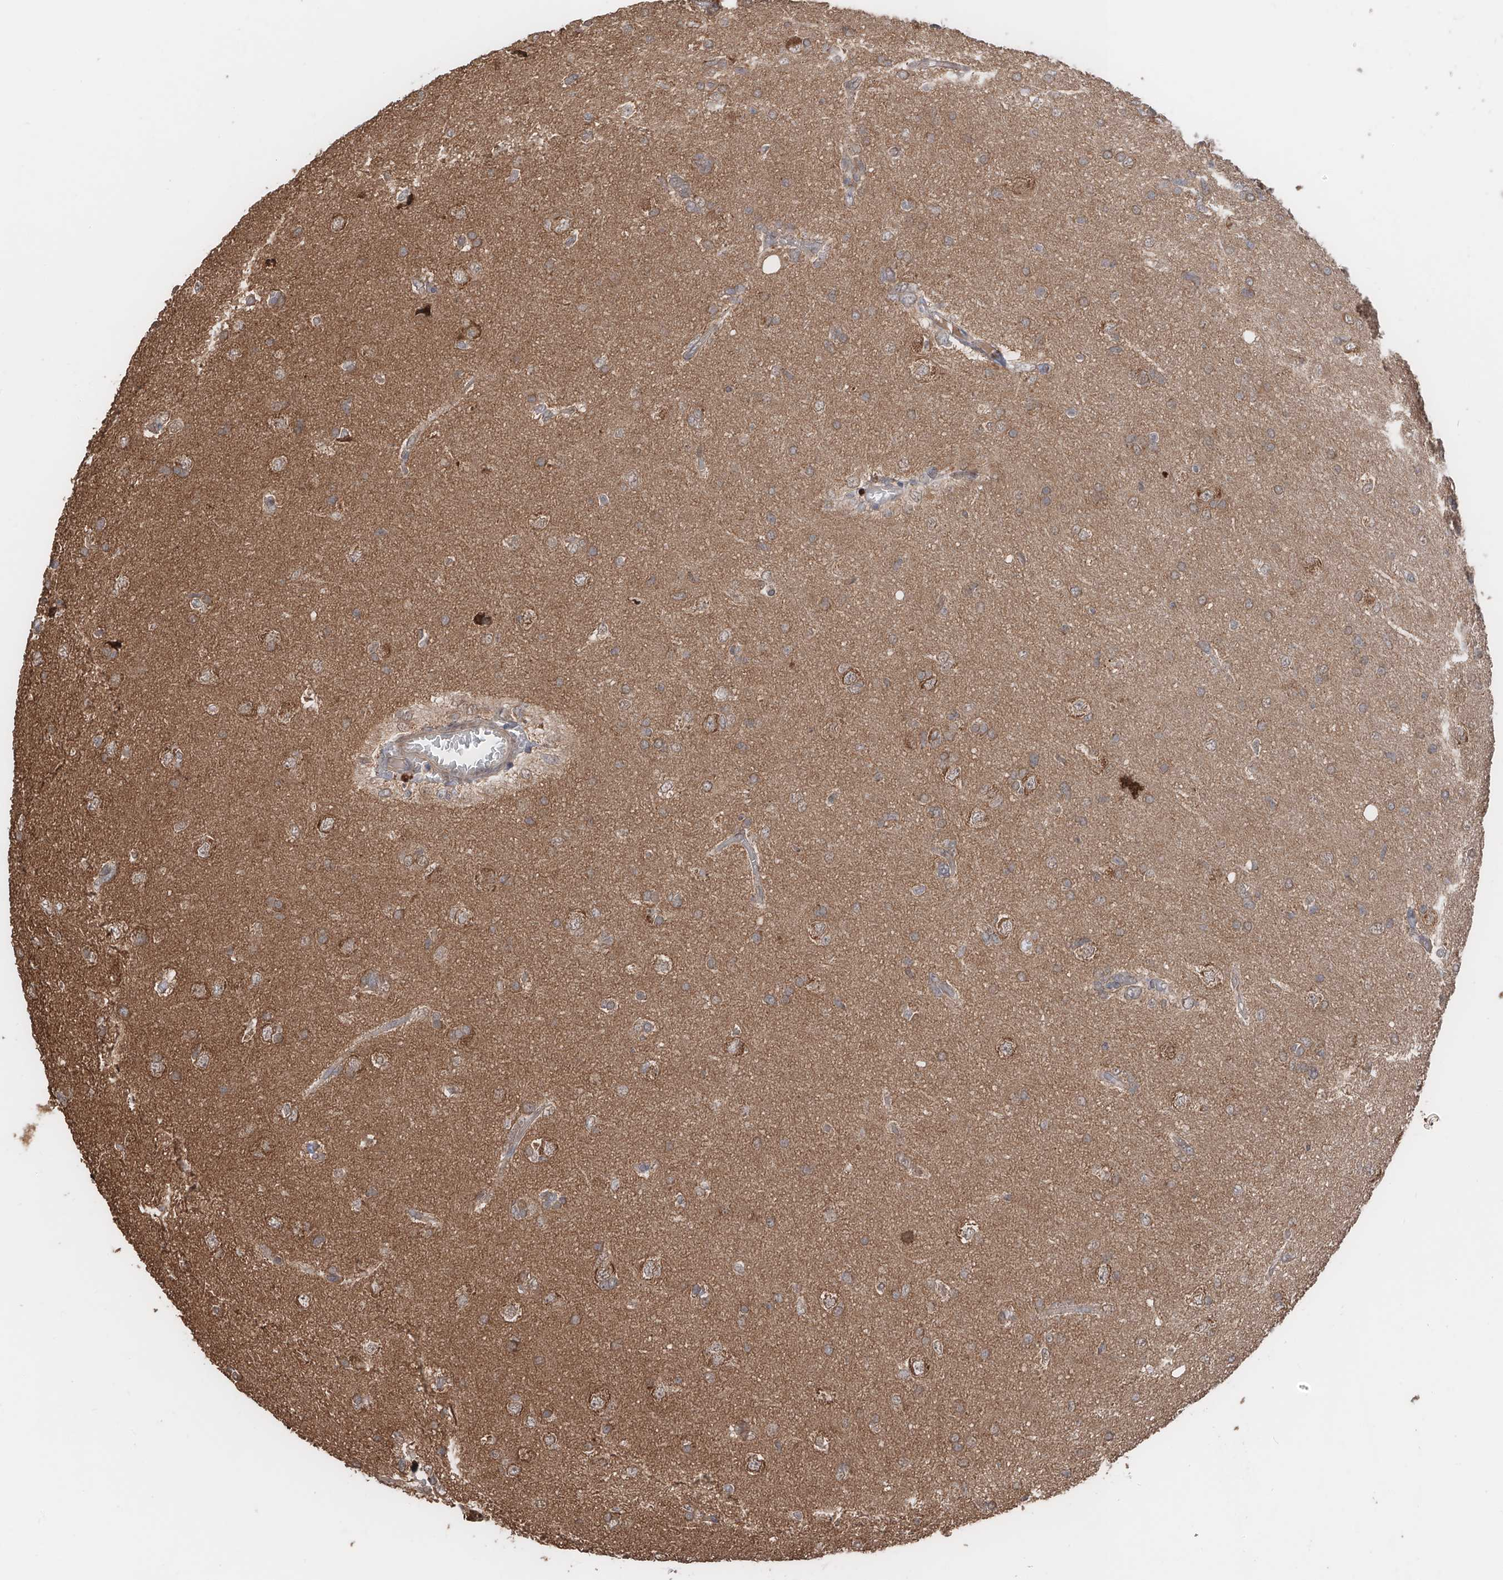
{"staining": {"intensity": "weak", "quantity": ">75%", "location": "cytoplasmic/membranous"}, "tissue": "glioma", "cell_type": "Tumor cells", "image_type": "cancer", "snomed": [{"axis": "morphology", "description": "Glioma, malignant, High grade"}, {"axis": "topography", "description": "Brain"}], "caption": "DAB immunohistochemical staining of malignant high-grade glioma shows weak cytoplasmic/membranous protein expression in approximately >75% of tumor cells.", "gene": "FAM135A", "patient": {"sex": "female", "age": 59}}